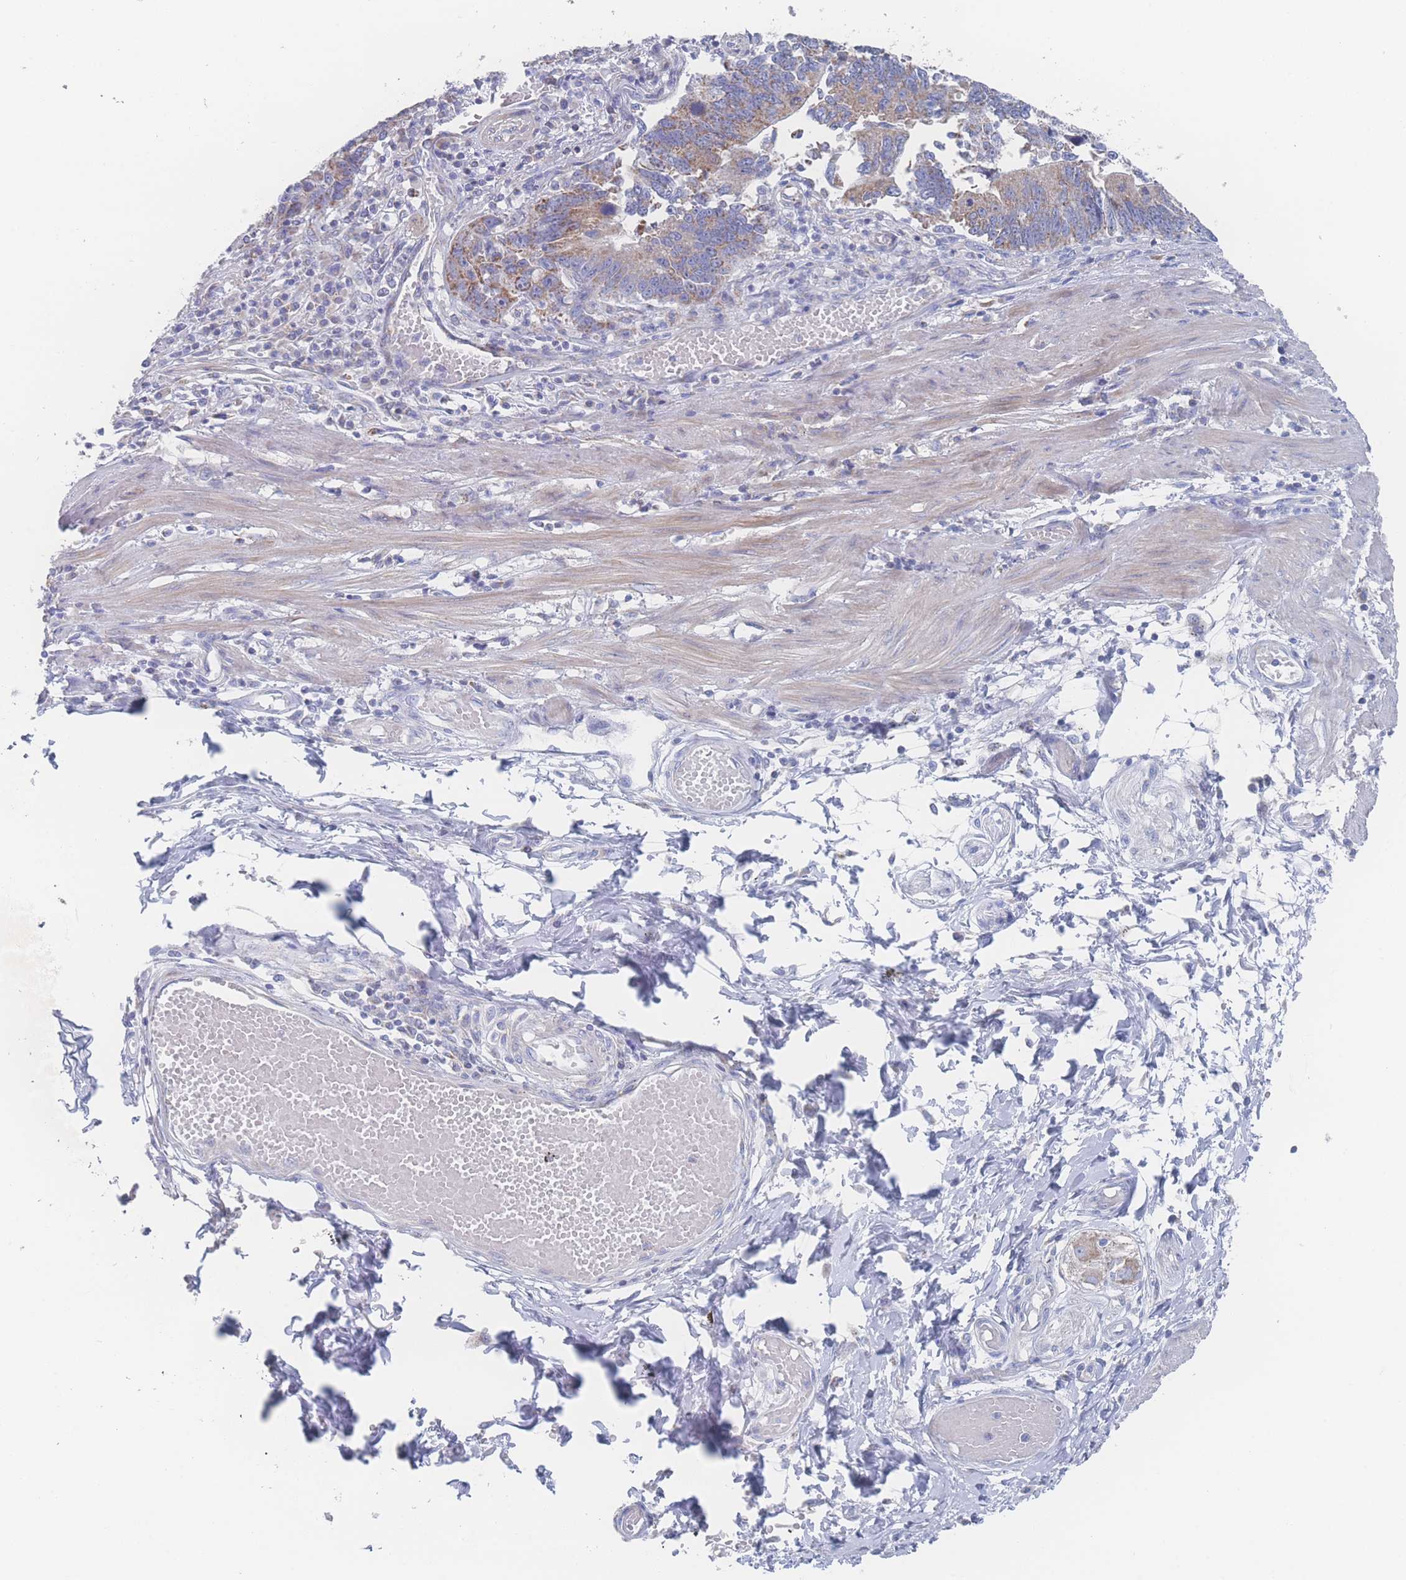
{"staining": {"intensity": "moderate", "quantity": ">75%", "location": "cytoplasmic/membranous"}, "tissue": "stomach cancer", "cell_type": "Tumor cells", "image_type": "cancer", "snomed": [{"axis": "morphology", "description": "Adenocarcinoma, NOS"}, {"axis": "topography", "description": "Stomach"}], "caption": "Tumor cells reveal moderate cytoplasmic/membranous positivity in approximately >75% of cells in stomach cancer.", "gene": "SNPH", "patient": {"sex": "male", "age": 59}}